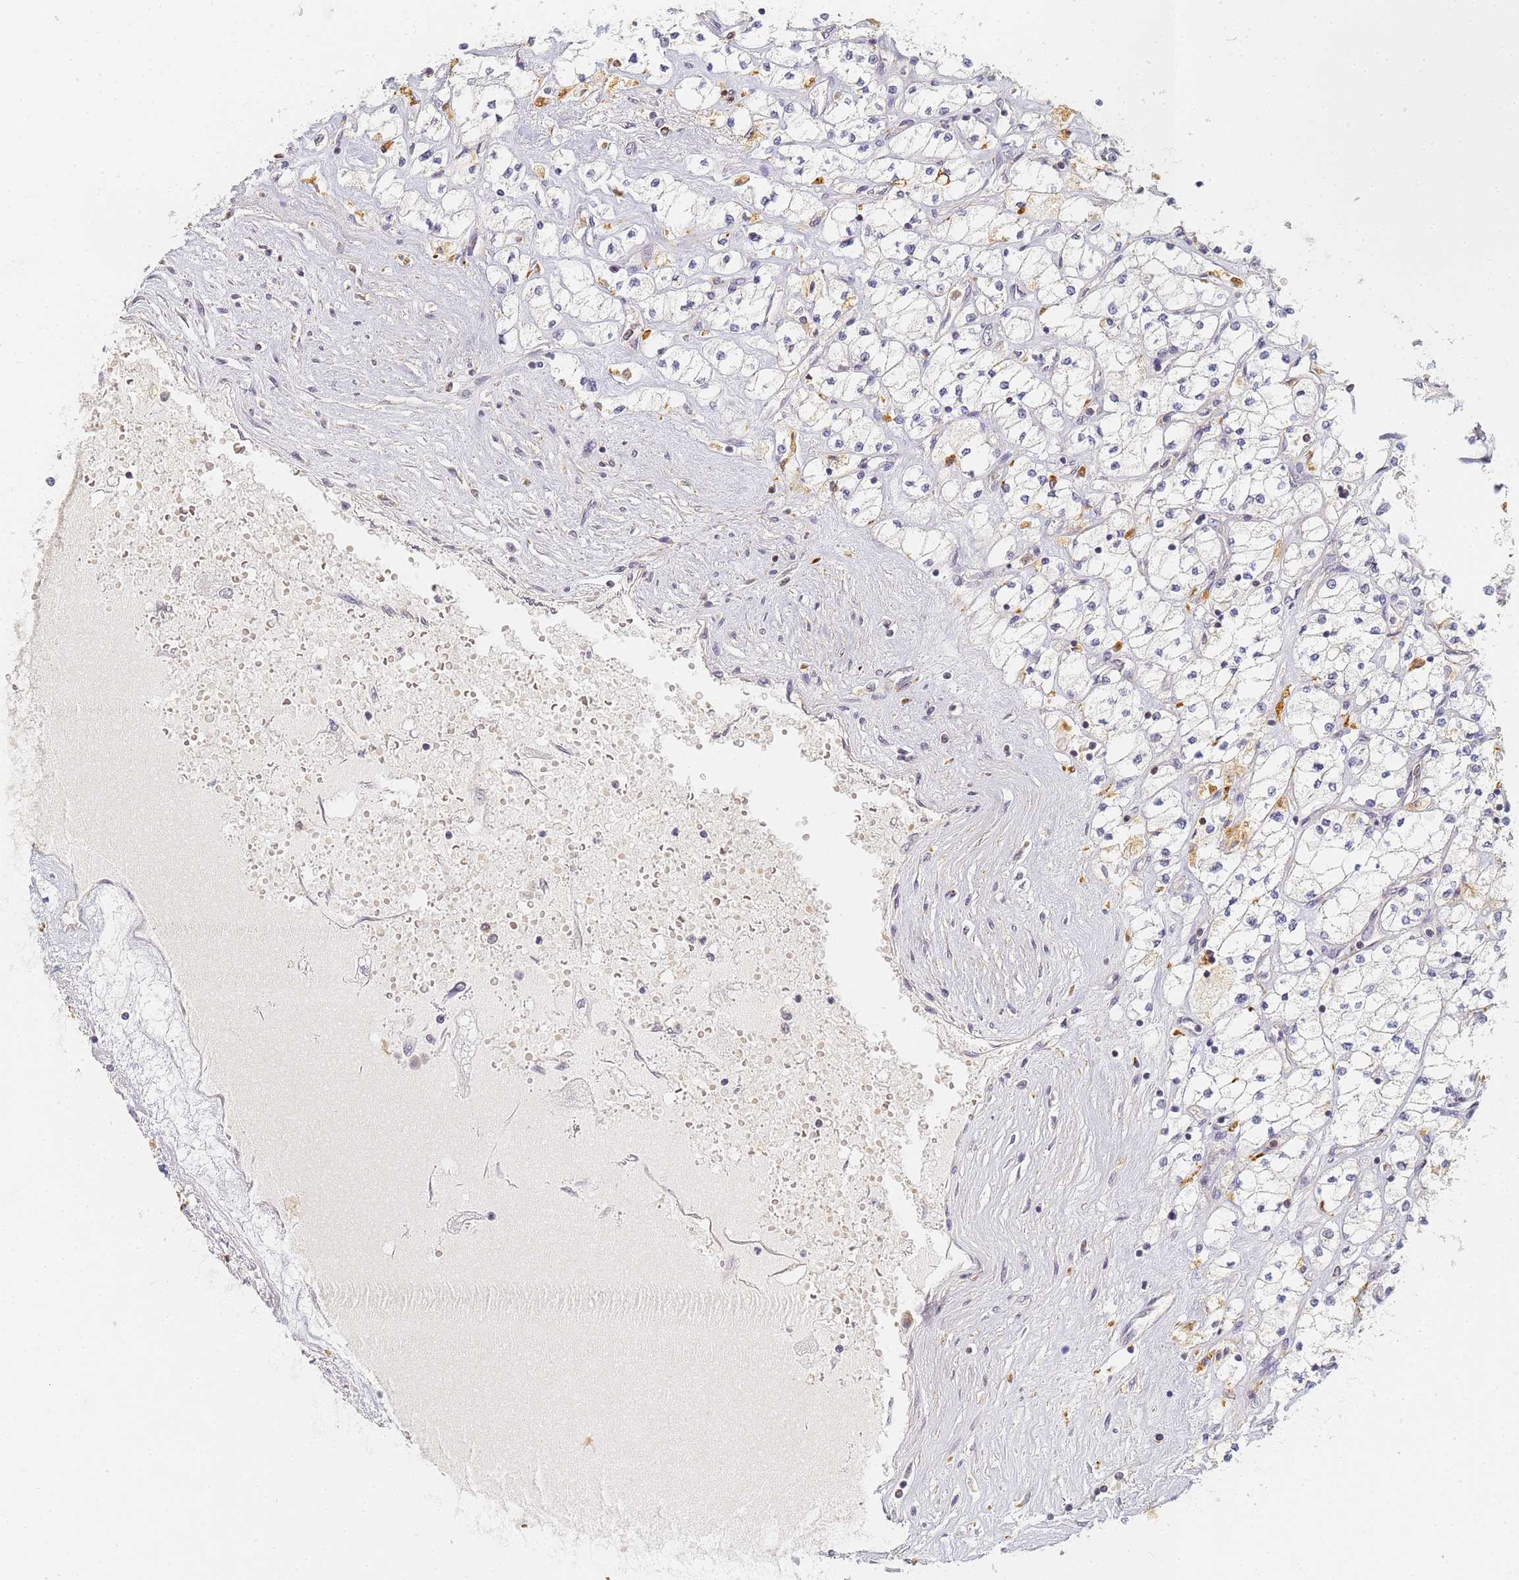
{"staining": {"intensity": "negative", "quantity": "none", "location": "none"}, "tissue": "renal cancer", "cell_type": "Tumor cells", "image_type": "cancer", "snomed": [{"axis": "morphology", "description": "Adenocarcinoma, NOS"}, {"axis": "topography", "description": "Kidney"}], "caption": "IHC histopathology image of human adenocarcinoma (renal) stained for a protein (brown), which reveals no expression in tumor cells. (DAB (3,3'-diaminobenzidine) immunohistochemistry with hematoxylin counter stain).", "gene": "HMCES", "patient": {"sex": "male", "age": 80}}